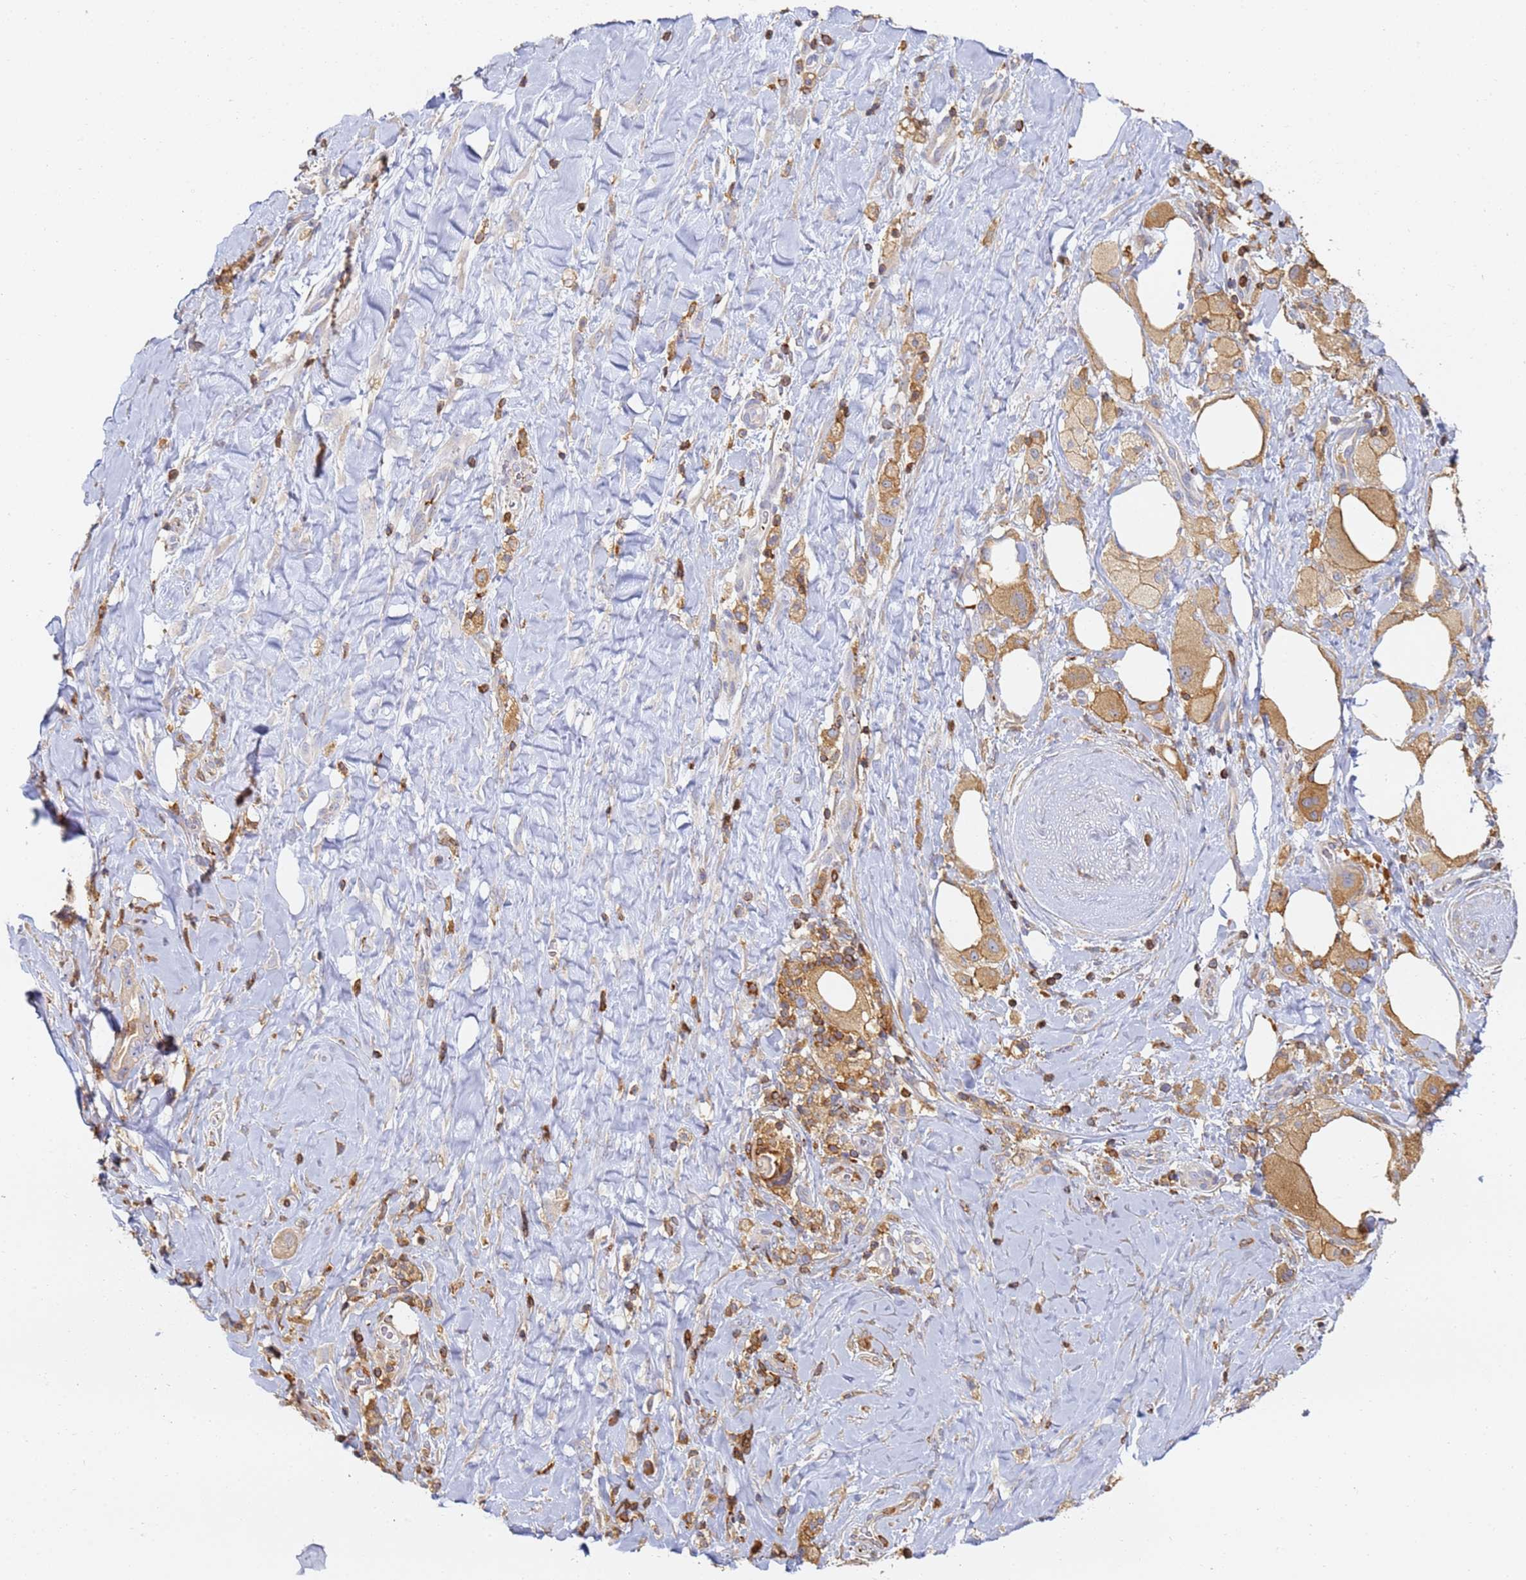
{"staining": {"intensity": "moderate", "quantity": ">75%", "location": "cytoplasmic/membranous"}, "tissue": "pancreatic cancer", "cell_type": "Tumor cells", "image_type": "cancer", "snomed": [{"axis": "morphology", "description": "Adenocarcinoma, NOS"}, {"axis": "topography", "description": "Pancreas"}], "caption": "This is a histology image of immunohistochemistry staining of pancreatic cancer (adenocarcinoma), which shows moderate staining in the cytoplasmic/membranous of tumor cells.", "gene": "BIN2", "patient": {"sex": "male", "age": 58}}